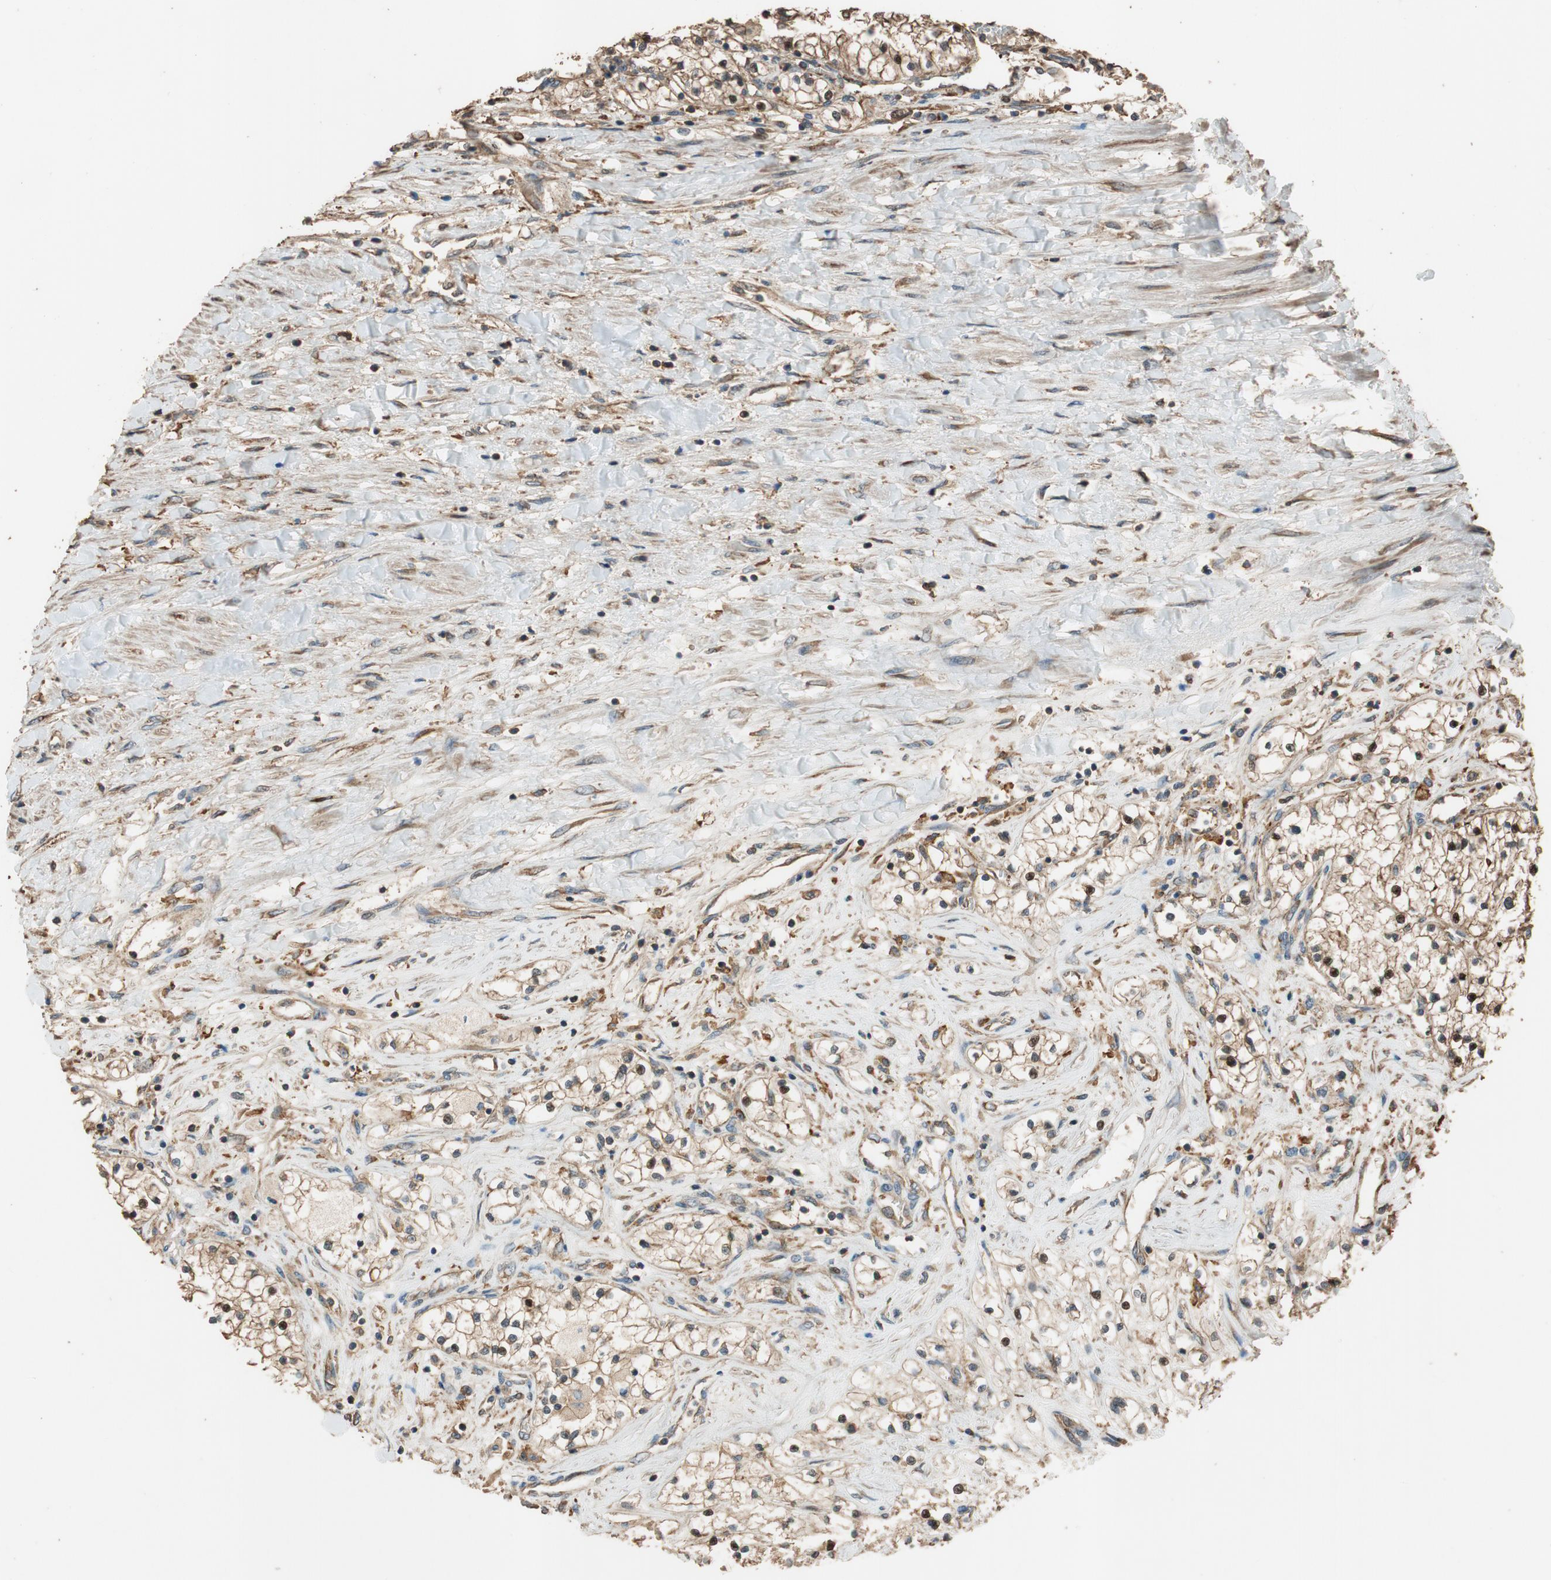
{"staining": {"intensity": "moderate", "quantity": "25%-75%", "location": "cytoplasmic/membranous,nuclear"}, "tissue": "renal cancer", "cell_type": "Tumor cells", "image_type": "cancer", "snomed": [{"axis": "morphology", "description": "Adenocarcinoma, NOS"}, {"axis": "topography", "description": "Kidney"}], "caption": "Renal cancer stained with DAB immunohistochemistry displays medium levels of moderate cytoplasmic/membranous and nuclear positivity in approximately 25%-75% of tumor cells.", "gene": "MST1R", "patient": {"sex": "male", "age": 68}}